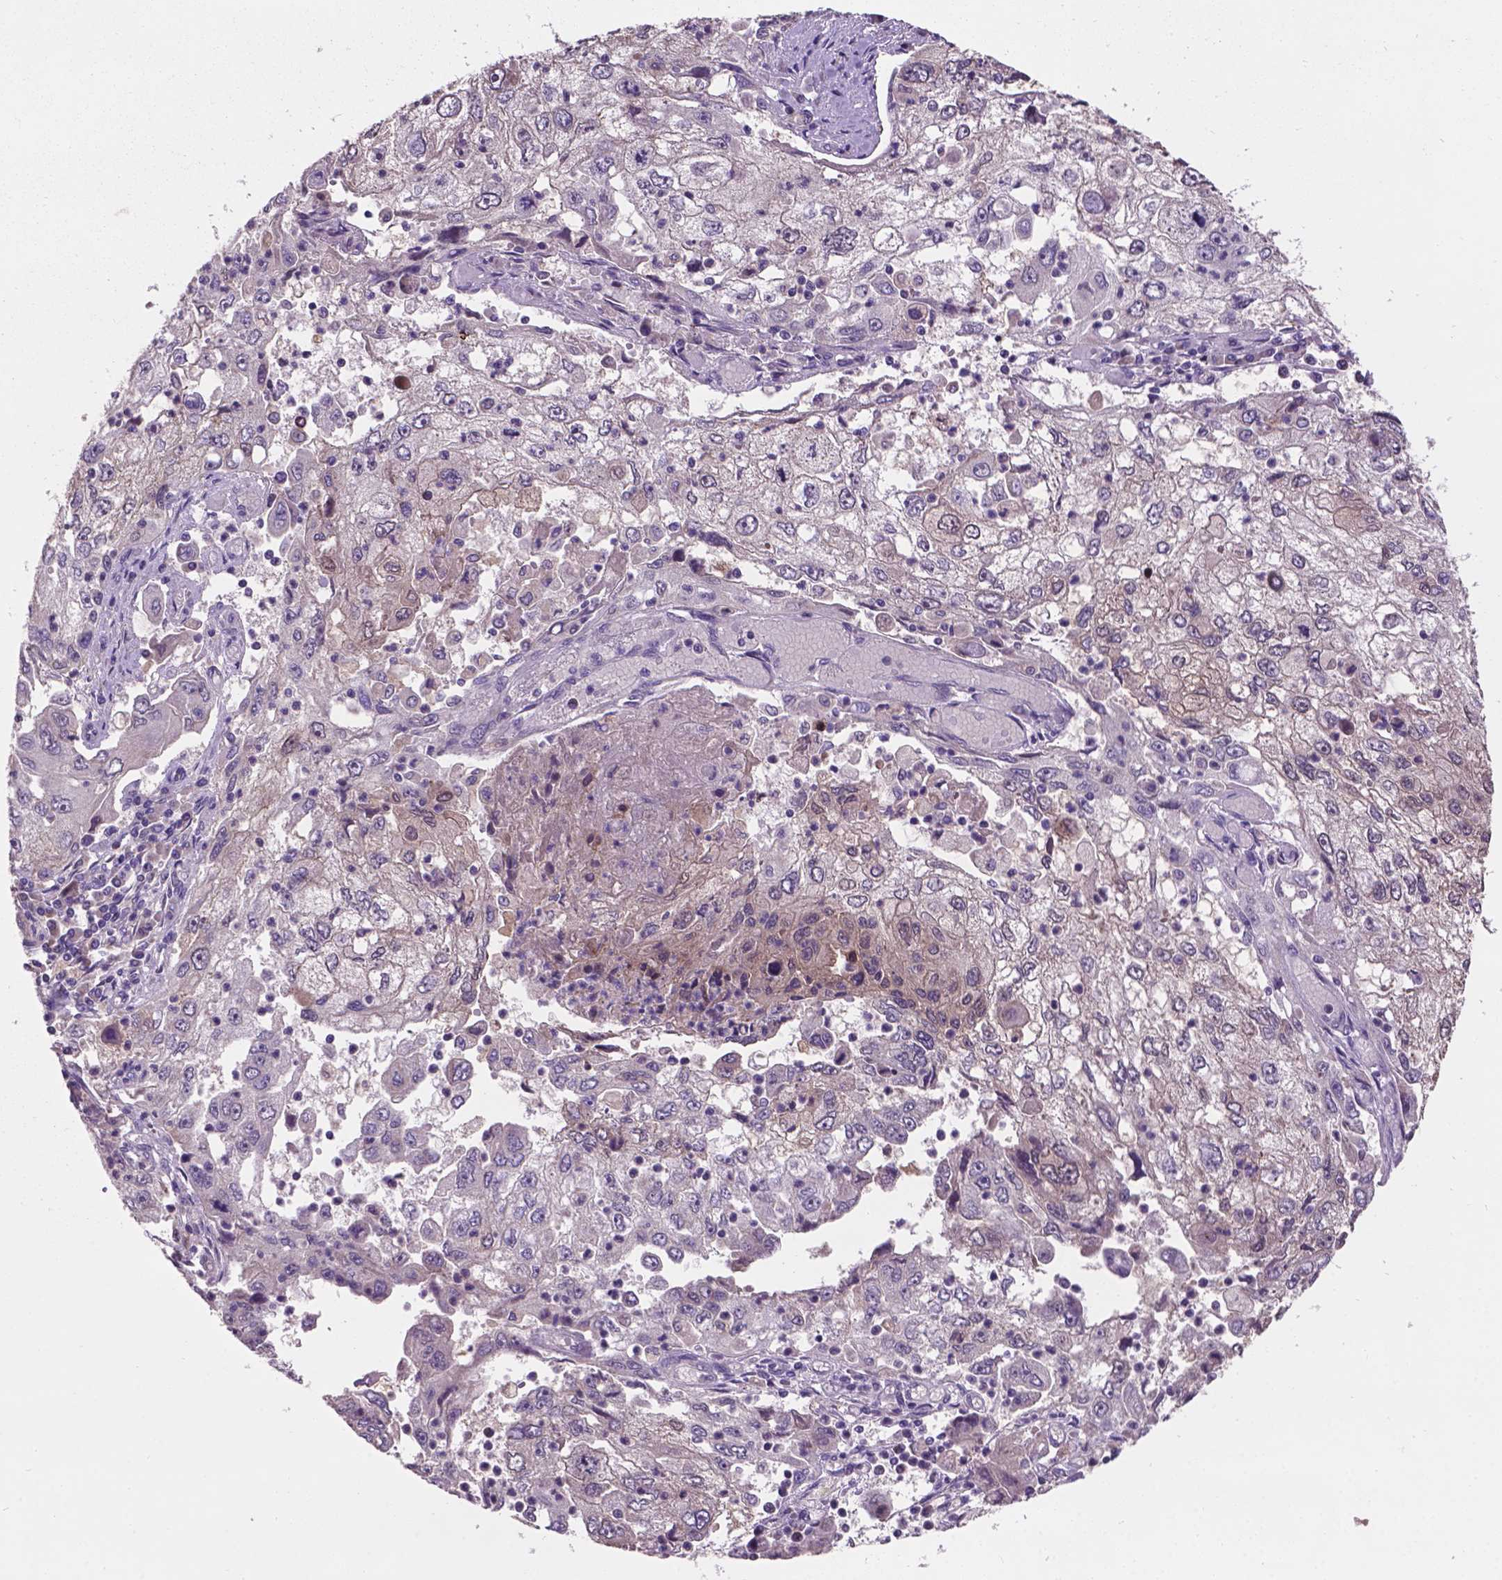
{"staining": {"intensity": "negative", "quantity": "none", "location": "none"}, "tissue": "cervical cancer", "cell_type": "Tumor cells", "image_type": "cancer", "snomed": [{"axis": "morphology", "description": "Squamous cell carcinoma, NOS"}, {"axis": "topography", "description": "Cervix"}], "caption": "An image of cervical squamous cell carcinoma stained for a protein shows no brown staining in tumor cells.", "gene": "GXYLT2", "patient": {"sex": "female", "age": 36}}